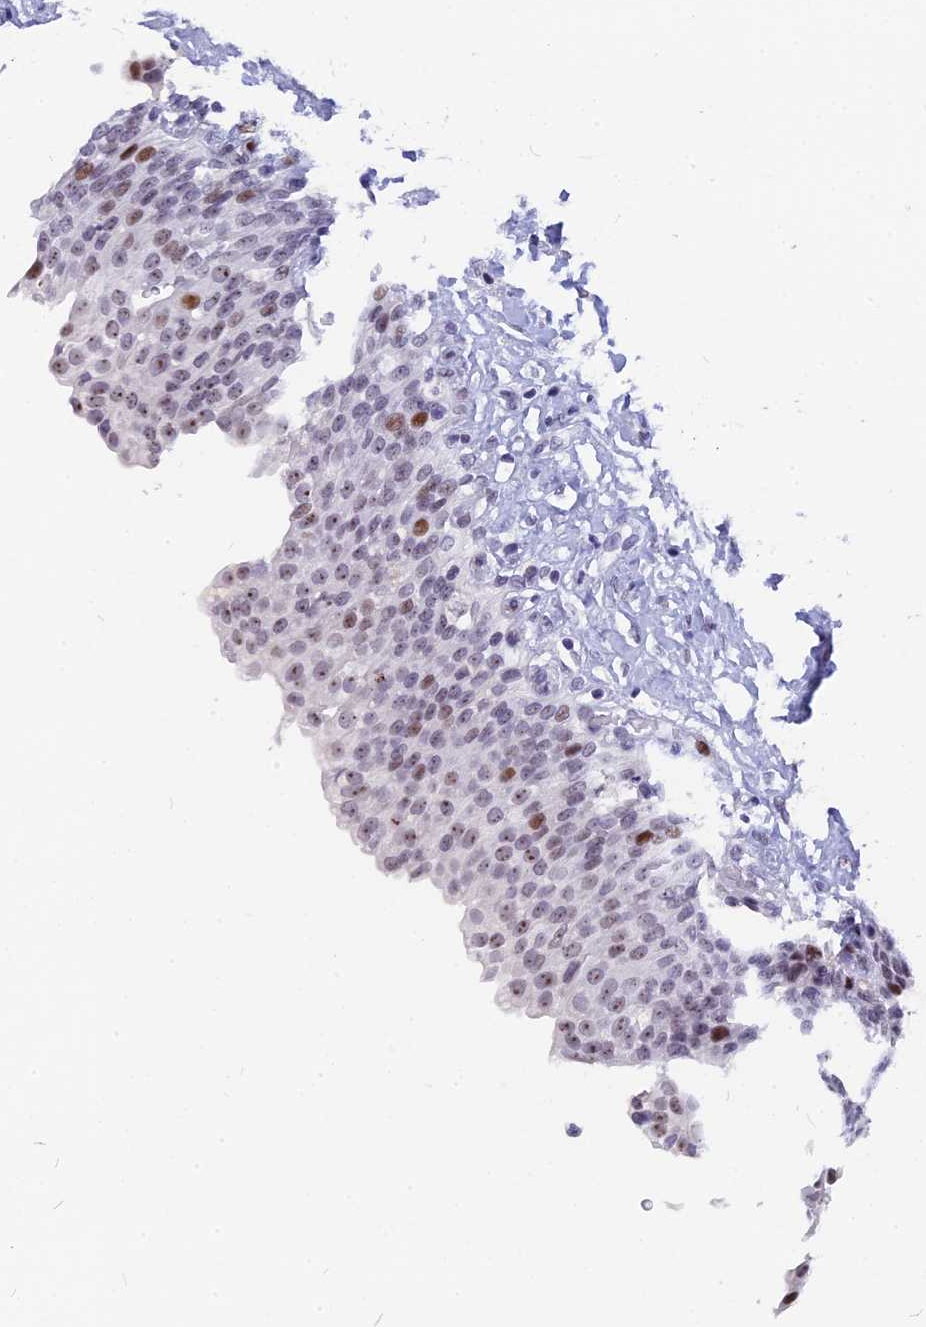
{"staining": {"intensity": "moderate", "quantity": "<25%", "location": "nuclear"}, "tissue": "urinary bladder", "cell_type": "Urothelial cells", "image_type": "normal", "snomed": [{"axis": "morphology", "description": "Urothelial carcinoma, High grade"}, {"axis": "topography", "description": "Urinary bladder"}], "caption": "Urothelial cells reveal moderate nuclear staining in about <25% of cells in normal urinary bladder. The staining was performed using DAB, with brown indicating positive protein expression. Nuclei are stained blue with hematoxylin.", "gene": "NSA2", "patient": {"sex": "male", "age": 46}}